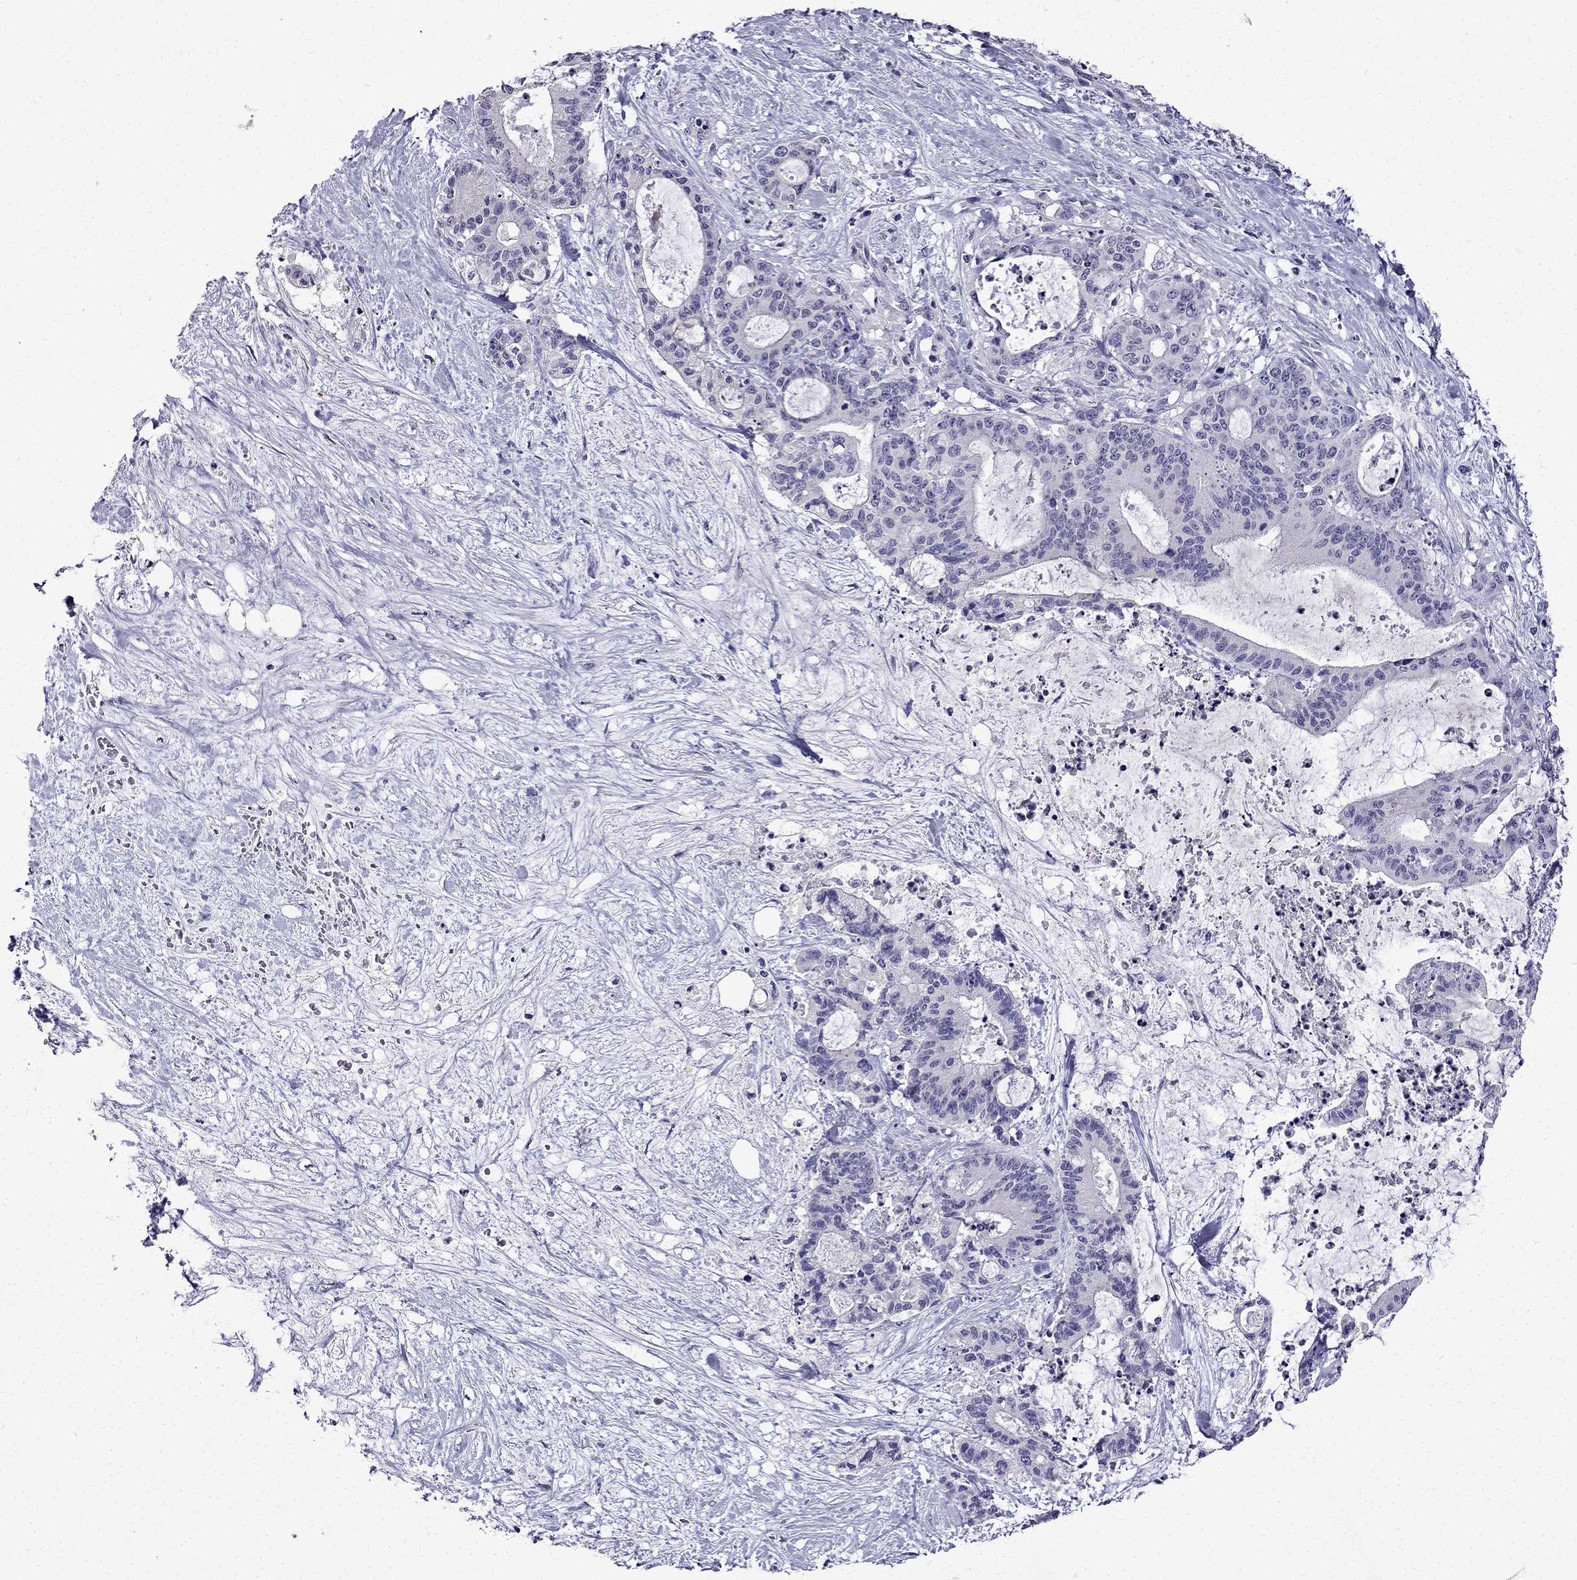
{"staining": {"intensity": "negative", "quantity": "none", "location": "none"}, "tissue": "liver cancer", "cell_type": "Tumor cells", "image_type": "cancer", "snomed": [{"axis": "morphology", "description": "Cholangiocarcinoma"}, {"axis": "topography", "description": "Liver"}], "caption": "There is no significant staining in tumor cells of liver cancer. (Stains: DAB IHC with hematoxylin counter stain, Microscopy: brightfield microscopy at high magnification).", "gene": "DNAH17", "patient": {"sex": "female", "age": 73}}